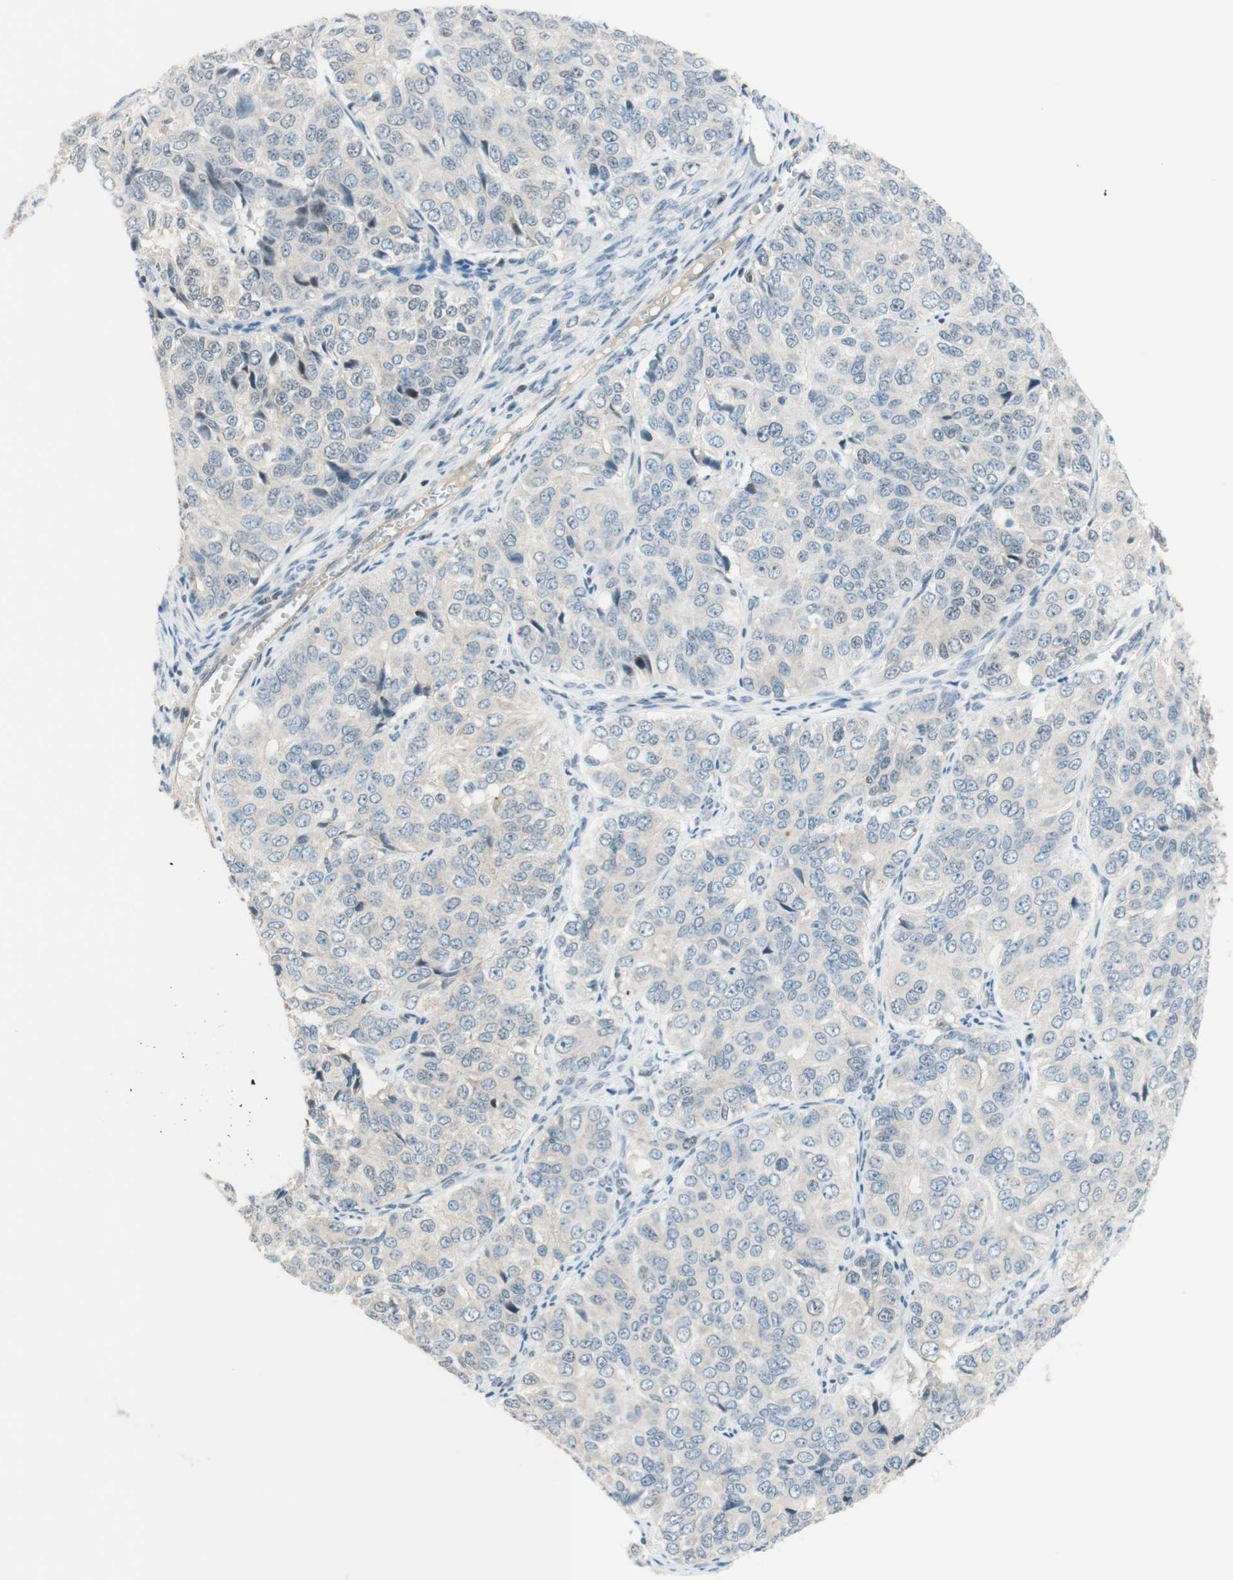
{"staining": {"intensity": "negative", "quantity": "none", "location": "none"}, "tissue": "ovarian cancer", "cell_type": "Tumor cells", "image_type": "cancer", "snomed": [{"axis": "morphology", "description": "Carcinoma, endometroid"}, {"axis": "topography", "description": "Ovary"}], "caption": "Immunohistochemical staining of human ovarian endometroid carcinoma reveals no significant expression in tumor cells. (IHC, brightfield microscopy, high magnification).", "gene": "JPH1", "patient": {"sex": "female", "age": 51}}